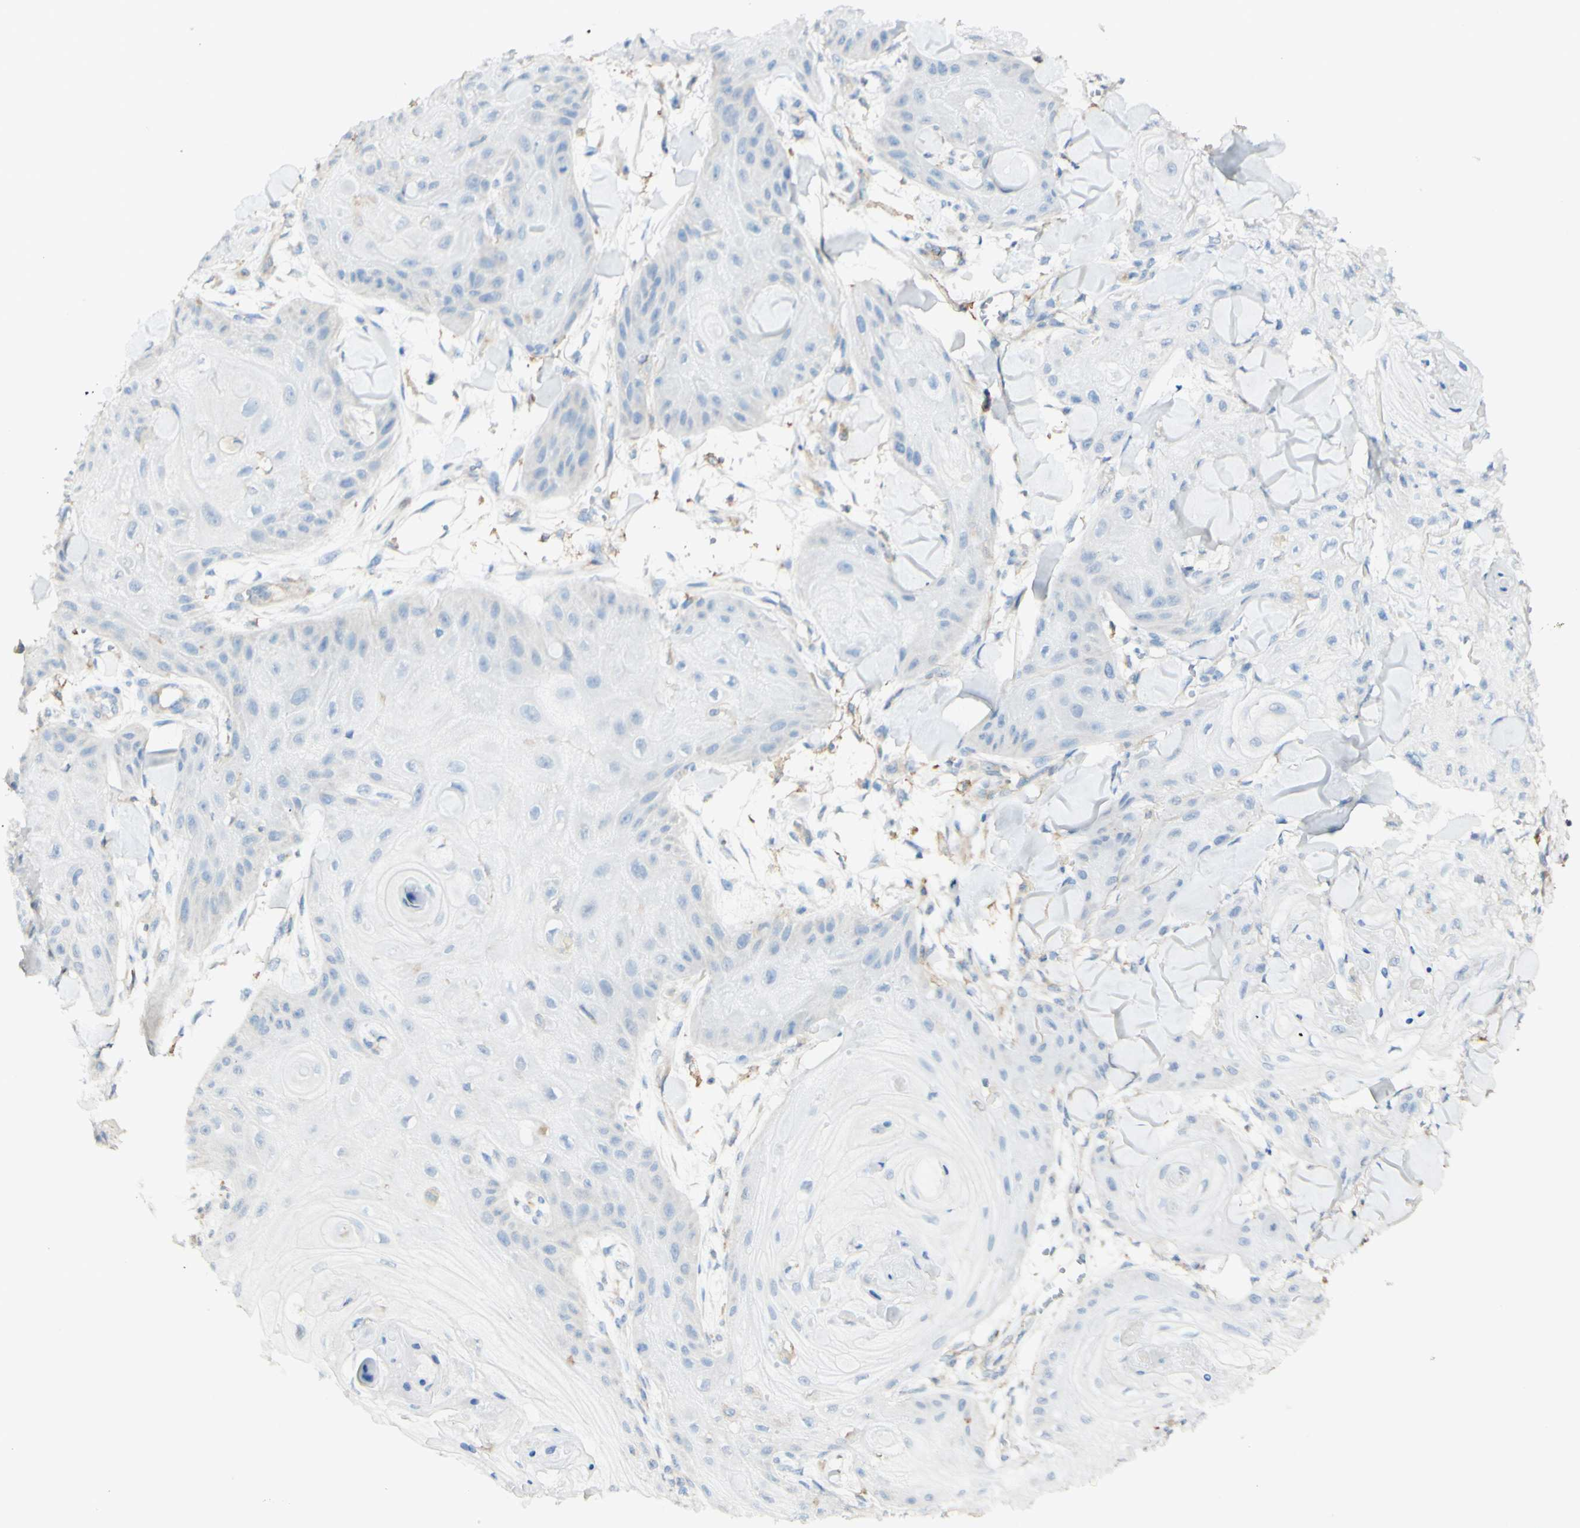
{"staining": {"intensity": "negative", "quantity": "none", "location": "none"}, "tissue": "skin cancer", "cell_type": "Tumor cells", "image_type": "cancer", "snomed": [{"axis": "morphology", "description": "Squamous cell carcinoma, NOS"}, {"axis": "topography", "description": "Skin"}], "caption": "Skin cancer was stained to show a protein in brown. There is no significant staining in tumor cells.", "gene": "FCGRT", "patient": {"sex": "male", "age": 74}}